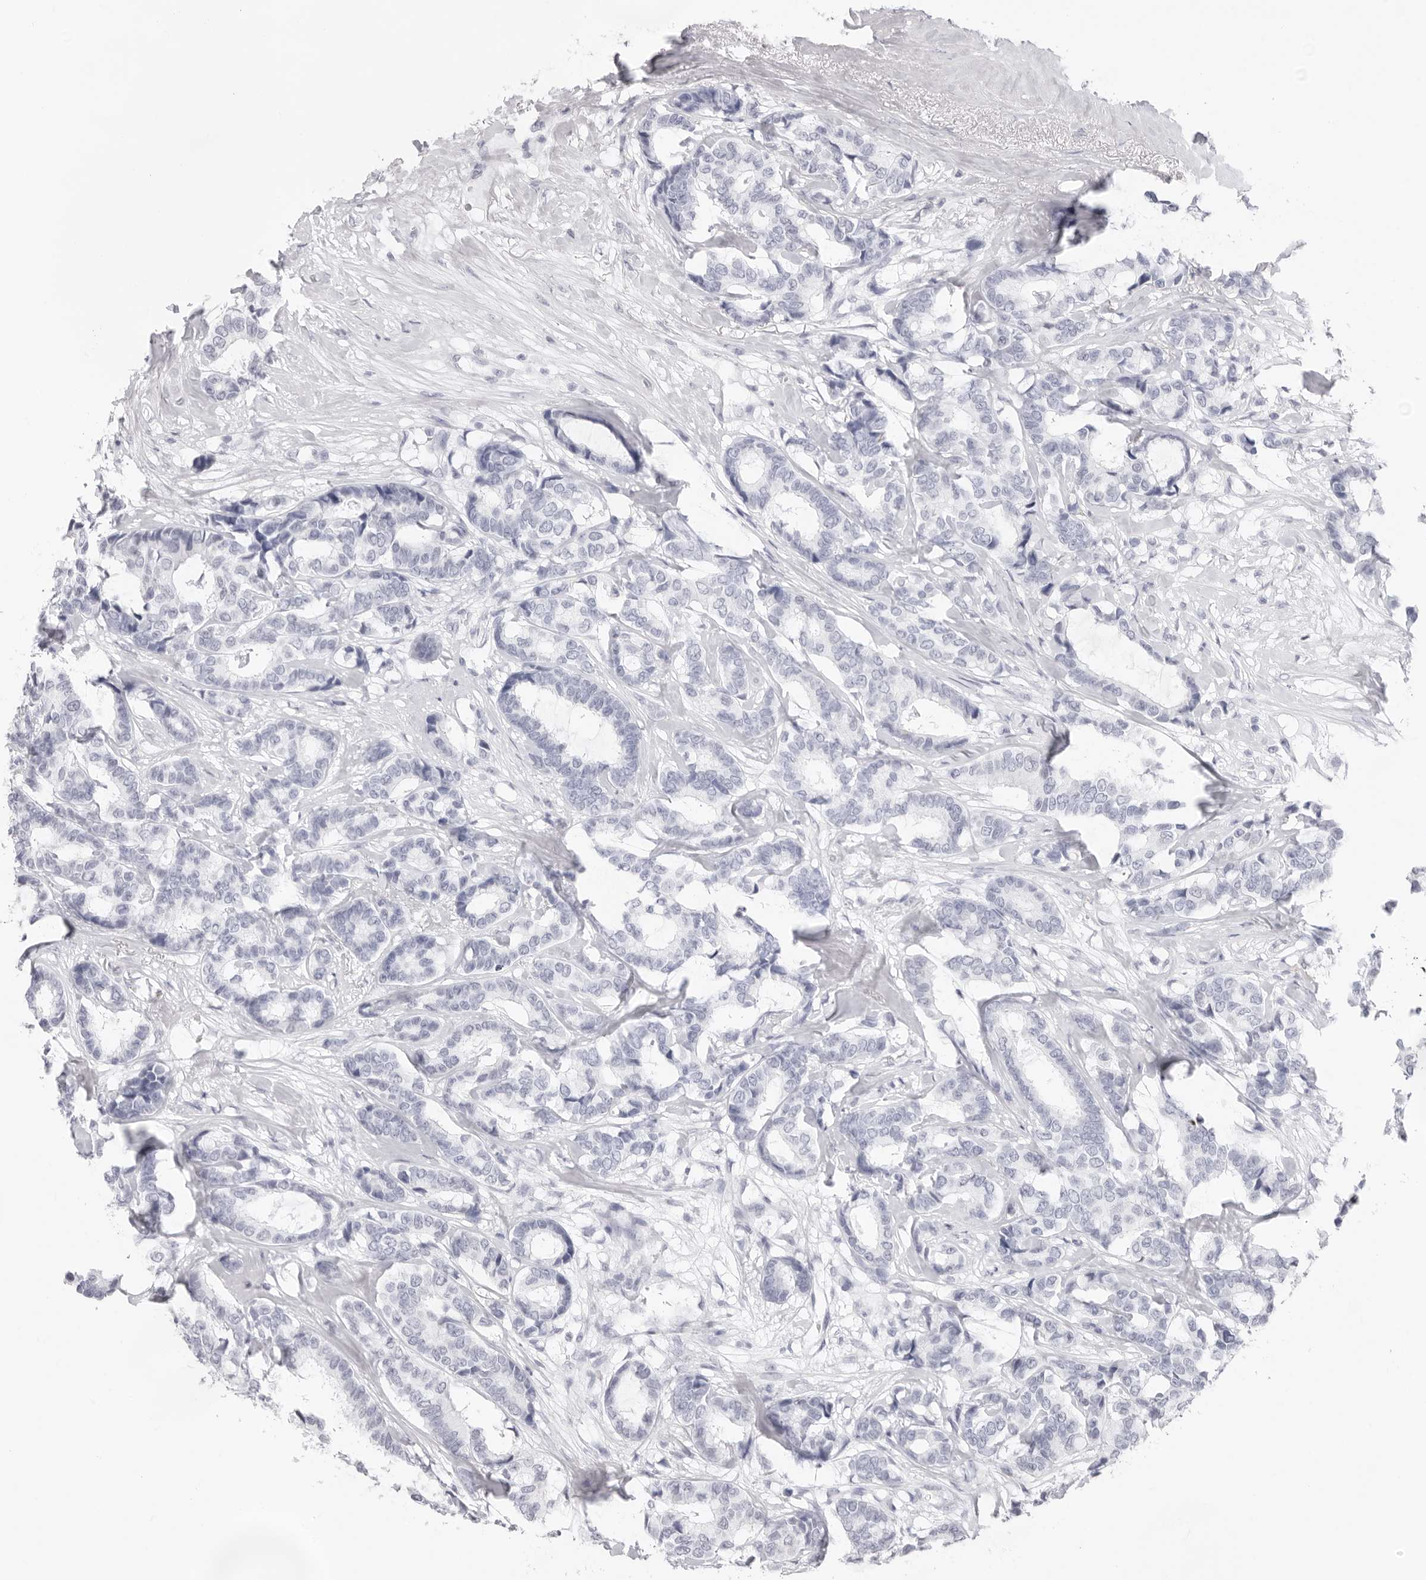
{"staining": {"intensity": "negative", "quantity": "none", "location": "none"}, "tissue": "breast cancer", "cell_type": "Tumor cells", "image_type": "cancer", "snomed": [{"axis": "morphology", "description": "Duct carcinoma"}, {"axis": "topography", "description": "Breast"}], "caption": "There is no significant positivity in tumor cells of breast invasive ductal carcinoma.", "gene": "FDPS", "patient": {"sex": "female", "age": 87}}